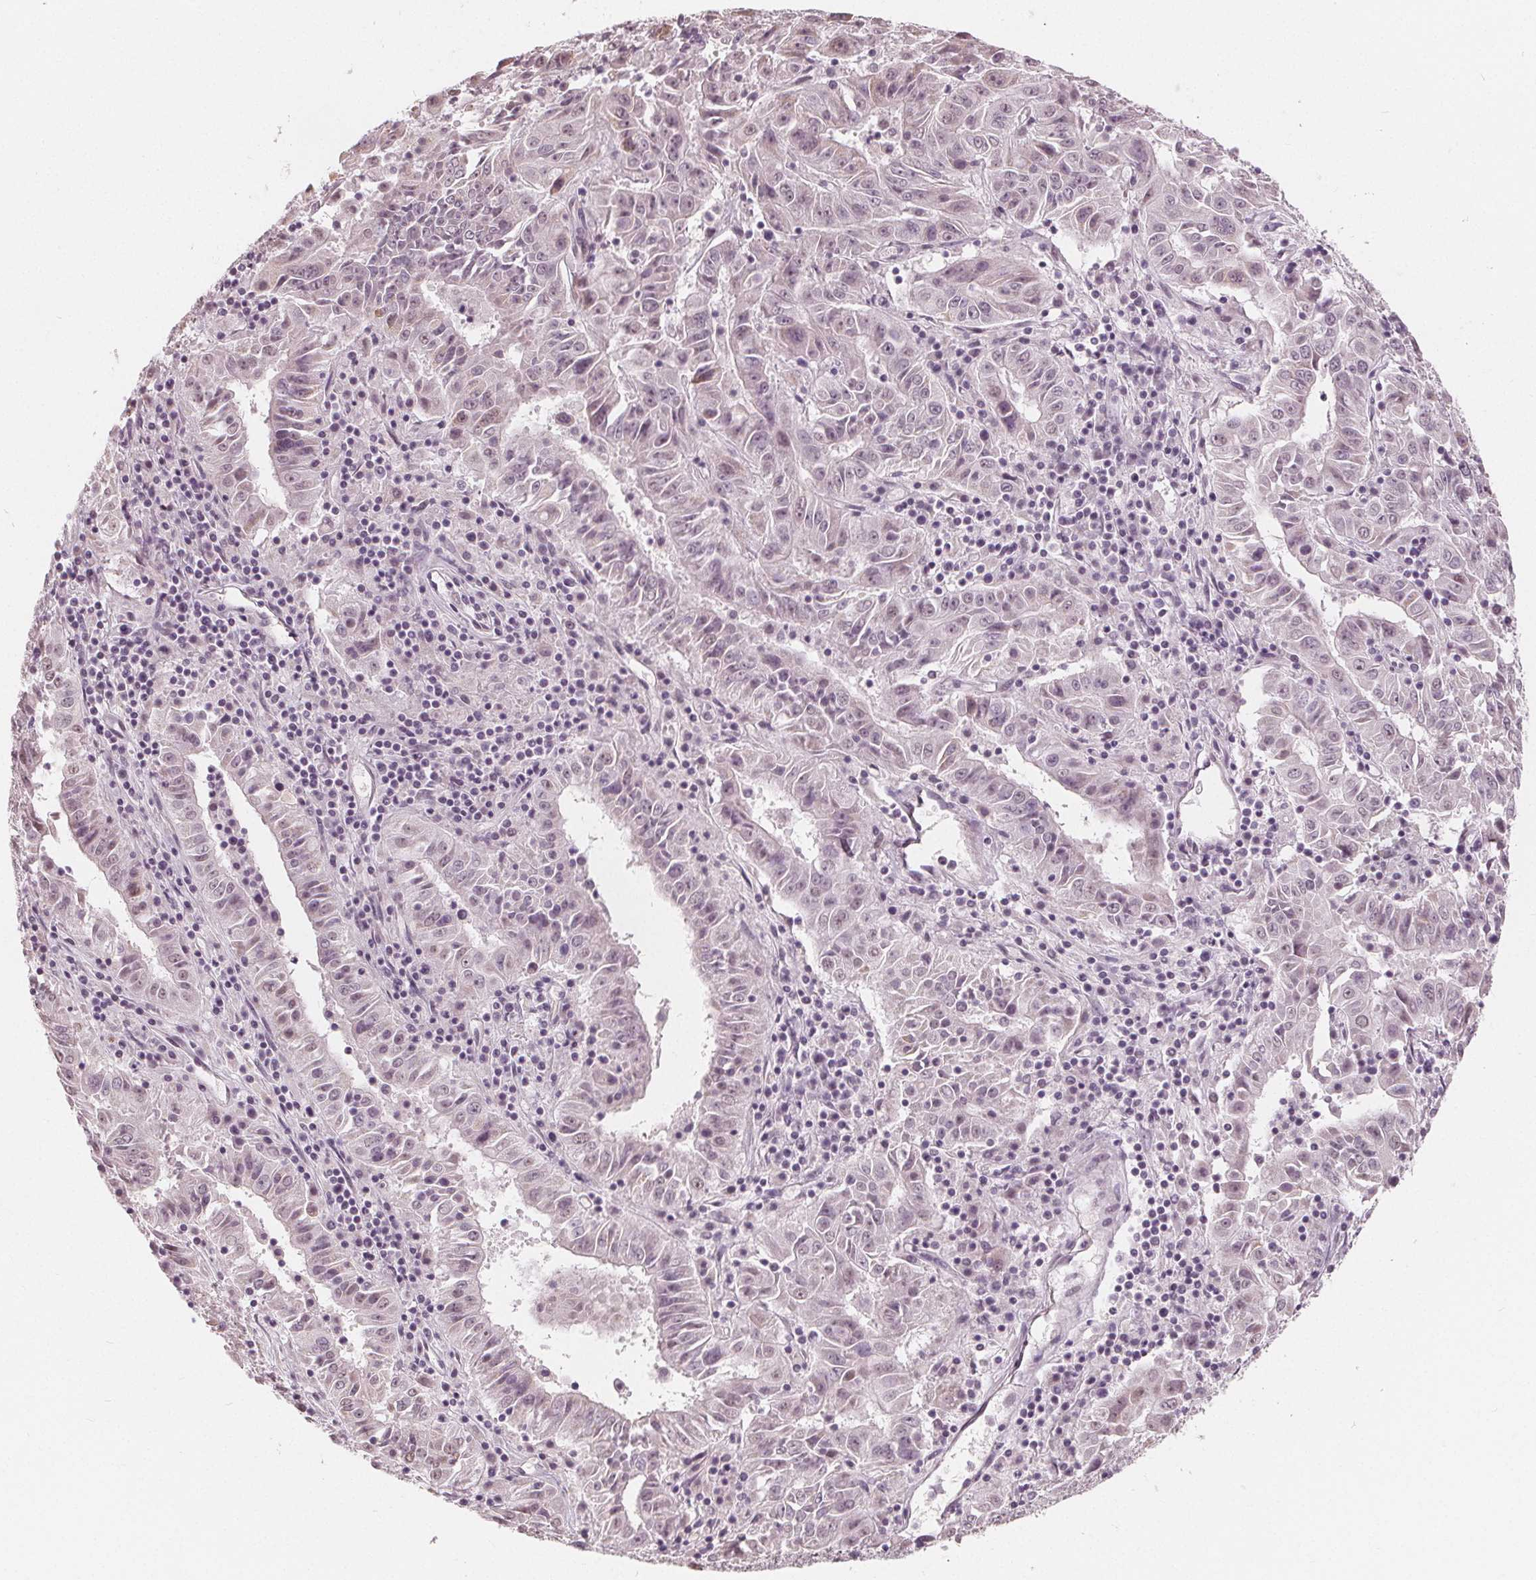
{"staining": {"intensity": "weak", "quantity": "<25%", "location": "nuclear"}, "tissue": "pancreatic cancer", "cell_type": "Tumor cells", "image_type": "cancer", "snomed": [{"axis": "morphology", "description": "Adenocarcinoma, NOS"}, {"axis": "topography", "description": "Pancreas"}], "caption": "The immunohistochemistry (IHC) photomicrograph has no significant staining in tumor cells of pancreatic adenocarcinoma tissue.", "gene": "NUP210L", "patient": {"sex": "male", "age": 63}}